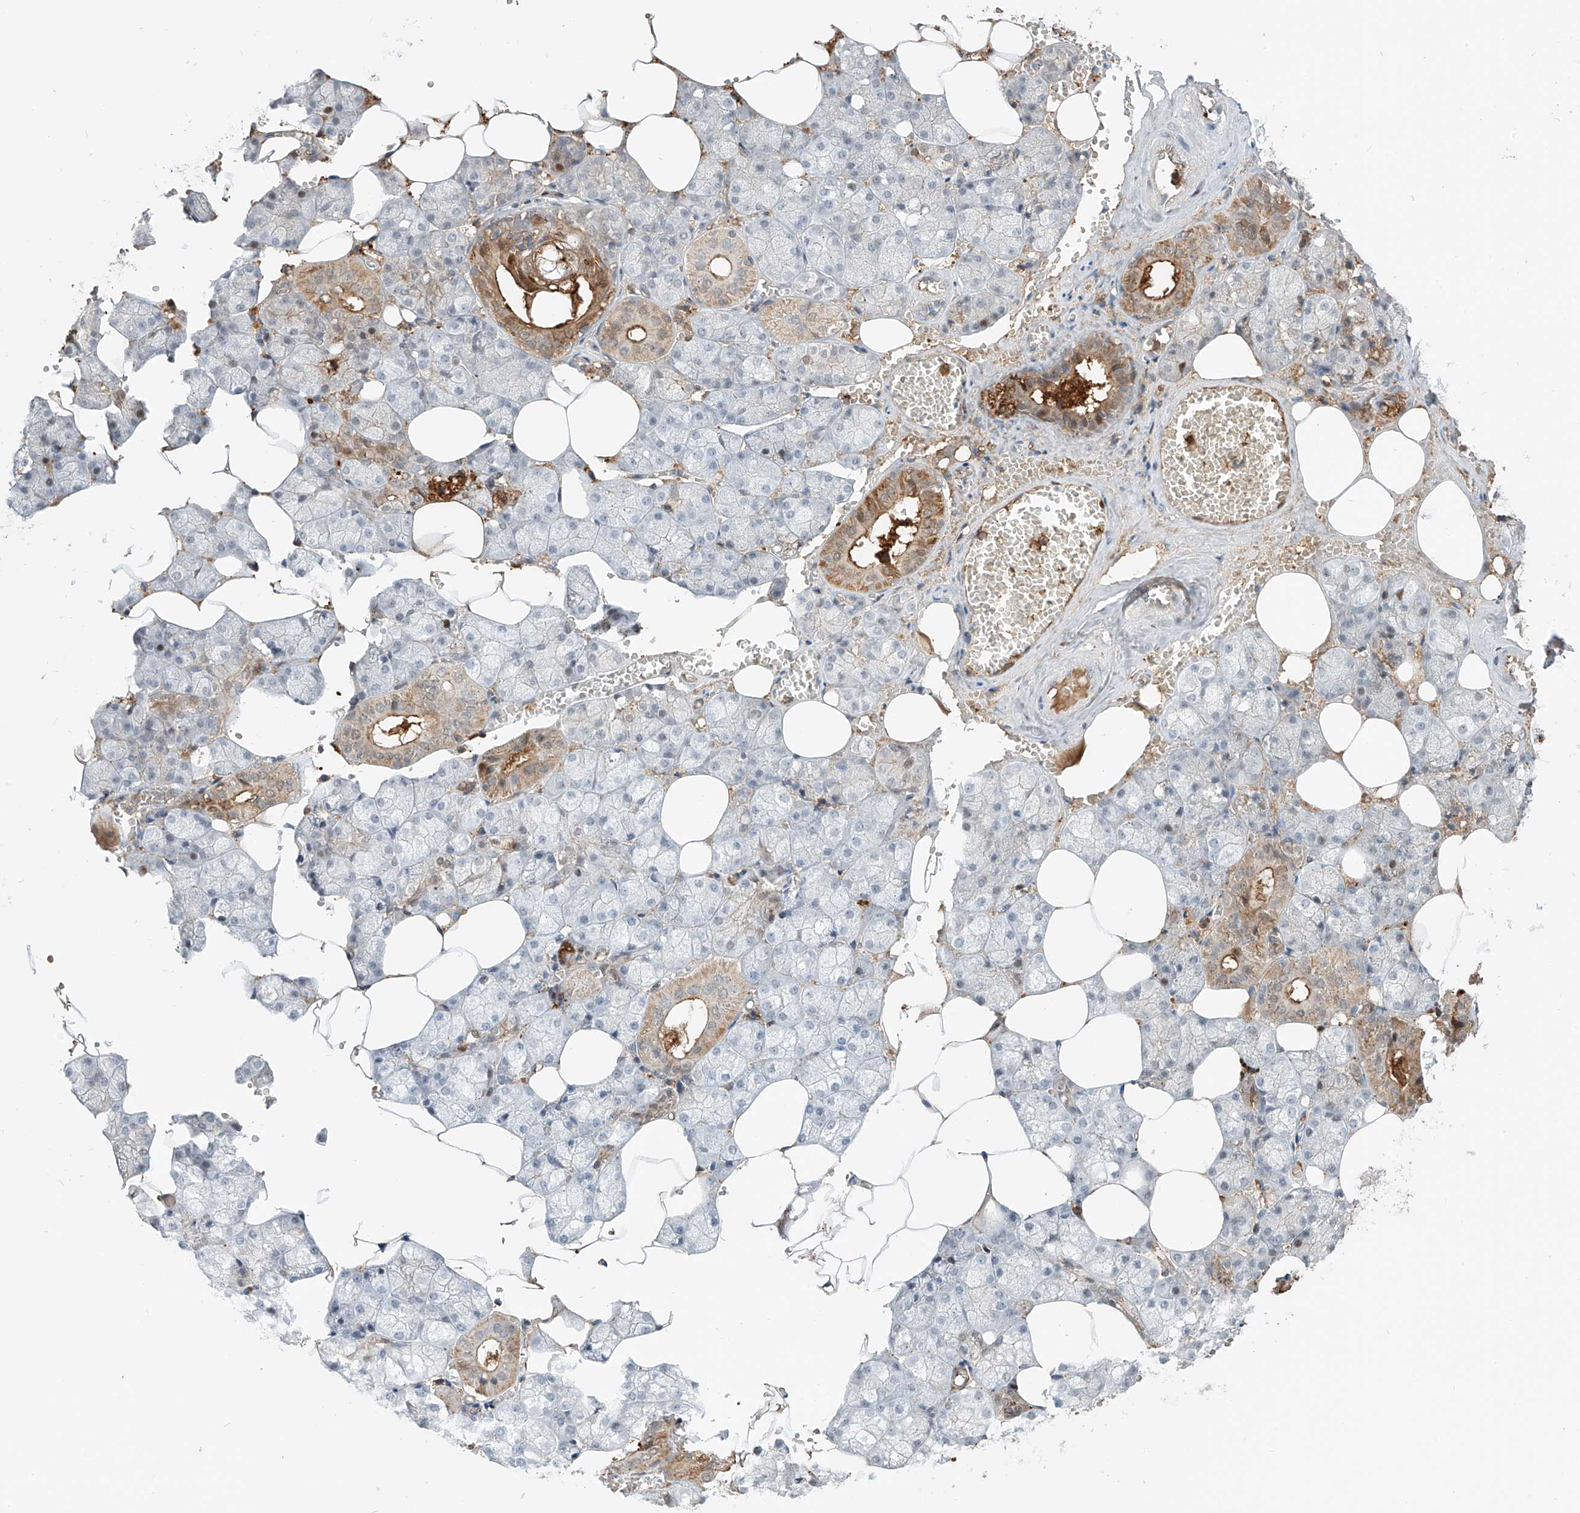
{"staining": {"intensity": "moderate", "quantity": "<25%", "location": "cytoplasmic/membranous"}, "tissue": "salivary gland", "cell_type": "Glandular cells", "image_type": "normal", "snomed": [{"axis": "morphology", "description": "Normal tissue, NOS"}, {"axis": "topography", "description": "Salivary gland"}], "caption": "Salivary gland was stained to show a protein in brown. There is low levels of moderate cytoplasmic/membranous positivity in about <25% of glandular cells. Nuclei are stained in blue.", "gene": "CEP162", "patient": {"sex": "male", "age": 62}}